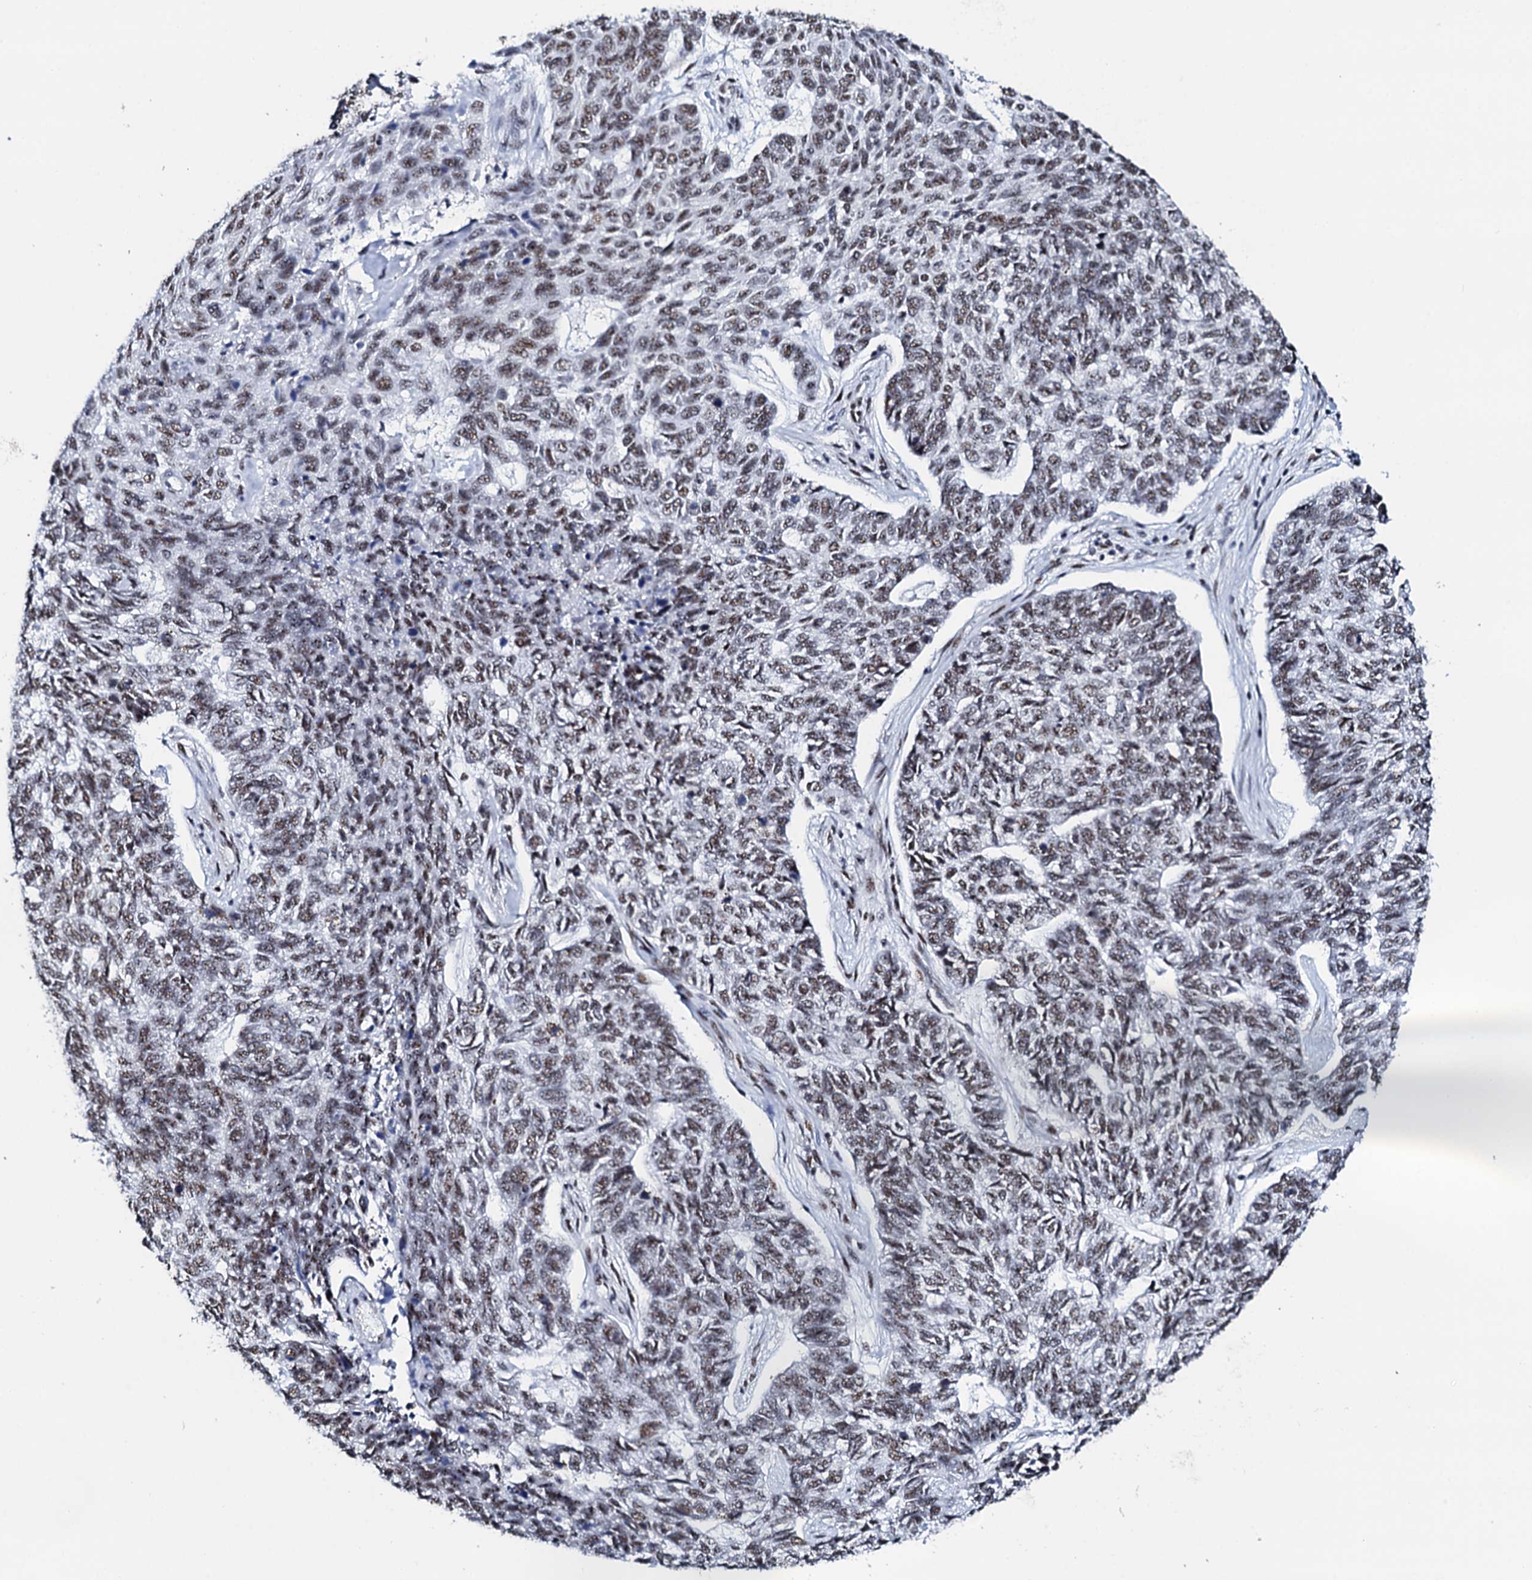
{"staining": {"intensity": "weak", "quantity": ">75%", "location": "nuclear"}, "tissue": "skin cancer", "cell_type": "Tumor cells", "image_type": "cancer", "snomed": [{"axis": "morphology", "description": "Basal cell carcinoma"}, {"axis": "topography", "description": "Skin"}], "caption": "Human skin cancer (basal cell carcinoma) stained with a protein marker displays weak staining in tumor cells.", "gene": "NKAPD1", "patient": {"sex": "female", "age": 65}}